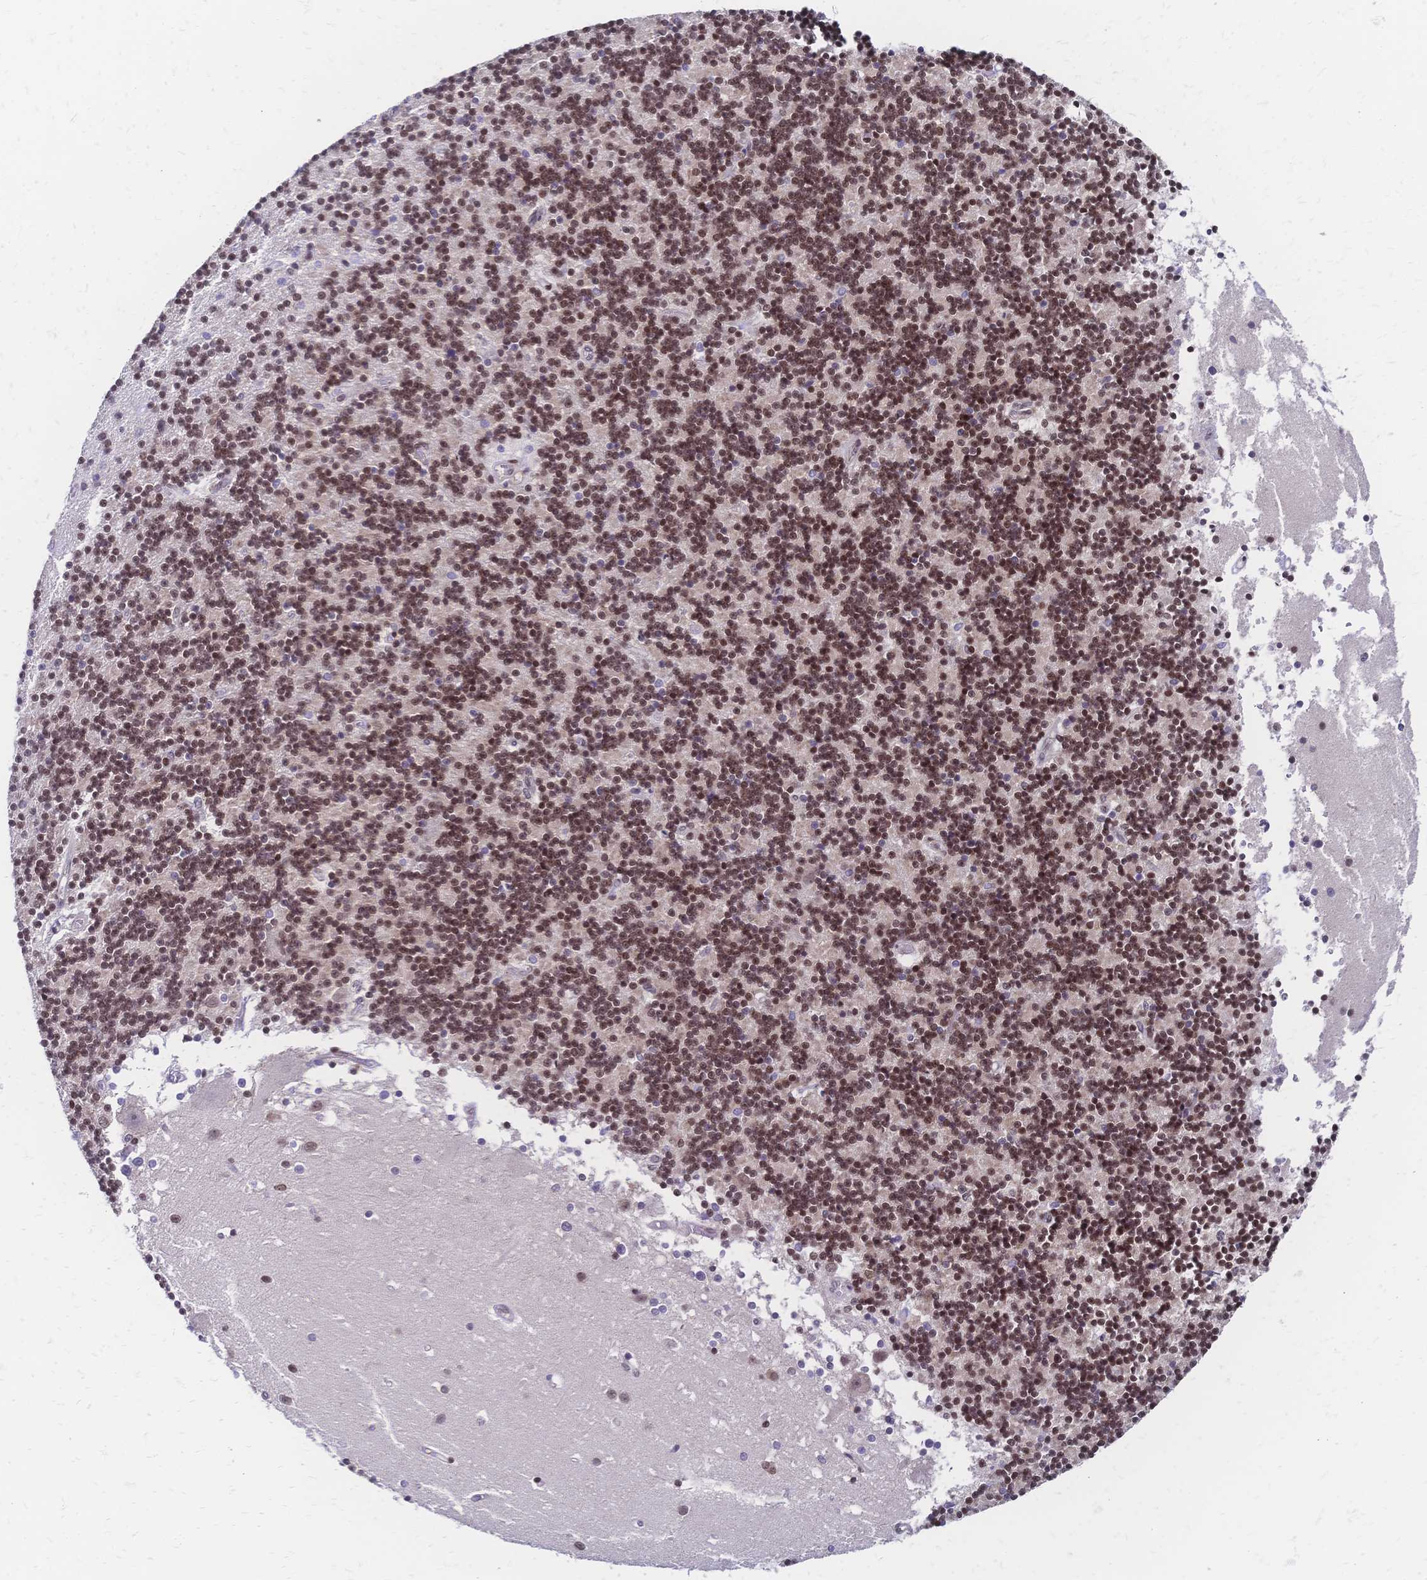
{"staining": {"intensity": "moderate", "quantity": ">75%", "location": "nuclear"}, "tissue": "cerebellum", "cell_type": "Cells in granular layer", "image_type": "normal", "snomed": [{"axis": "morphology", "description": "Normal tissue, NOS"}, {"axis": "topography", "description": "Cerebellum"}], "caption": "Immunohistochemistry (IHC) photomicrograph of benign human cerebellum stained for a protein (brown), which reveals medium levels of moderate nuclear staining in about >75% of cells in granular layer.", "gene": "CBX7", "patient": {"sex": "male", "age": 54}}